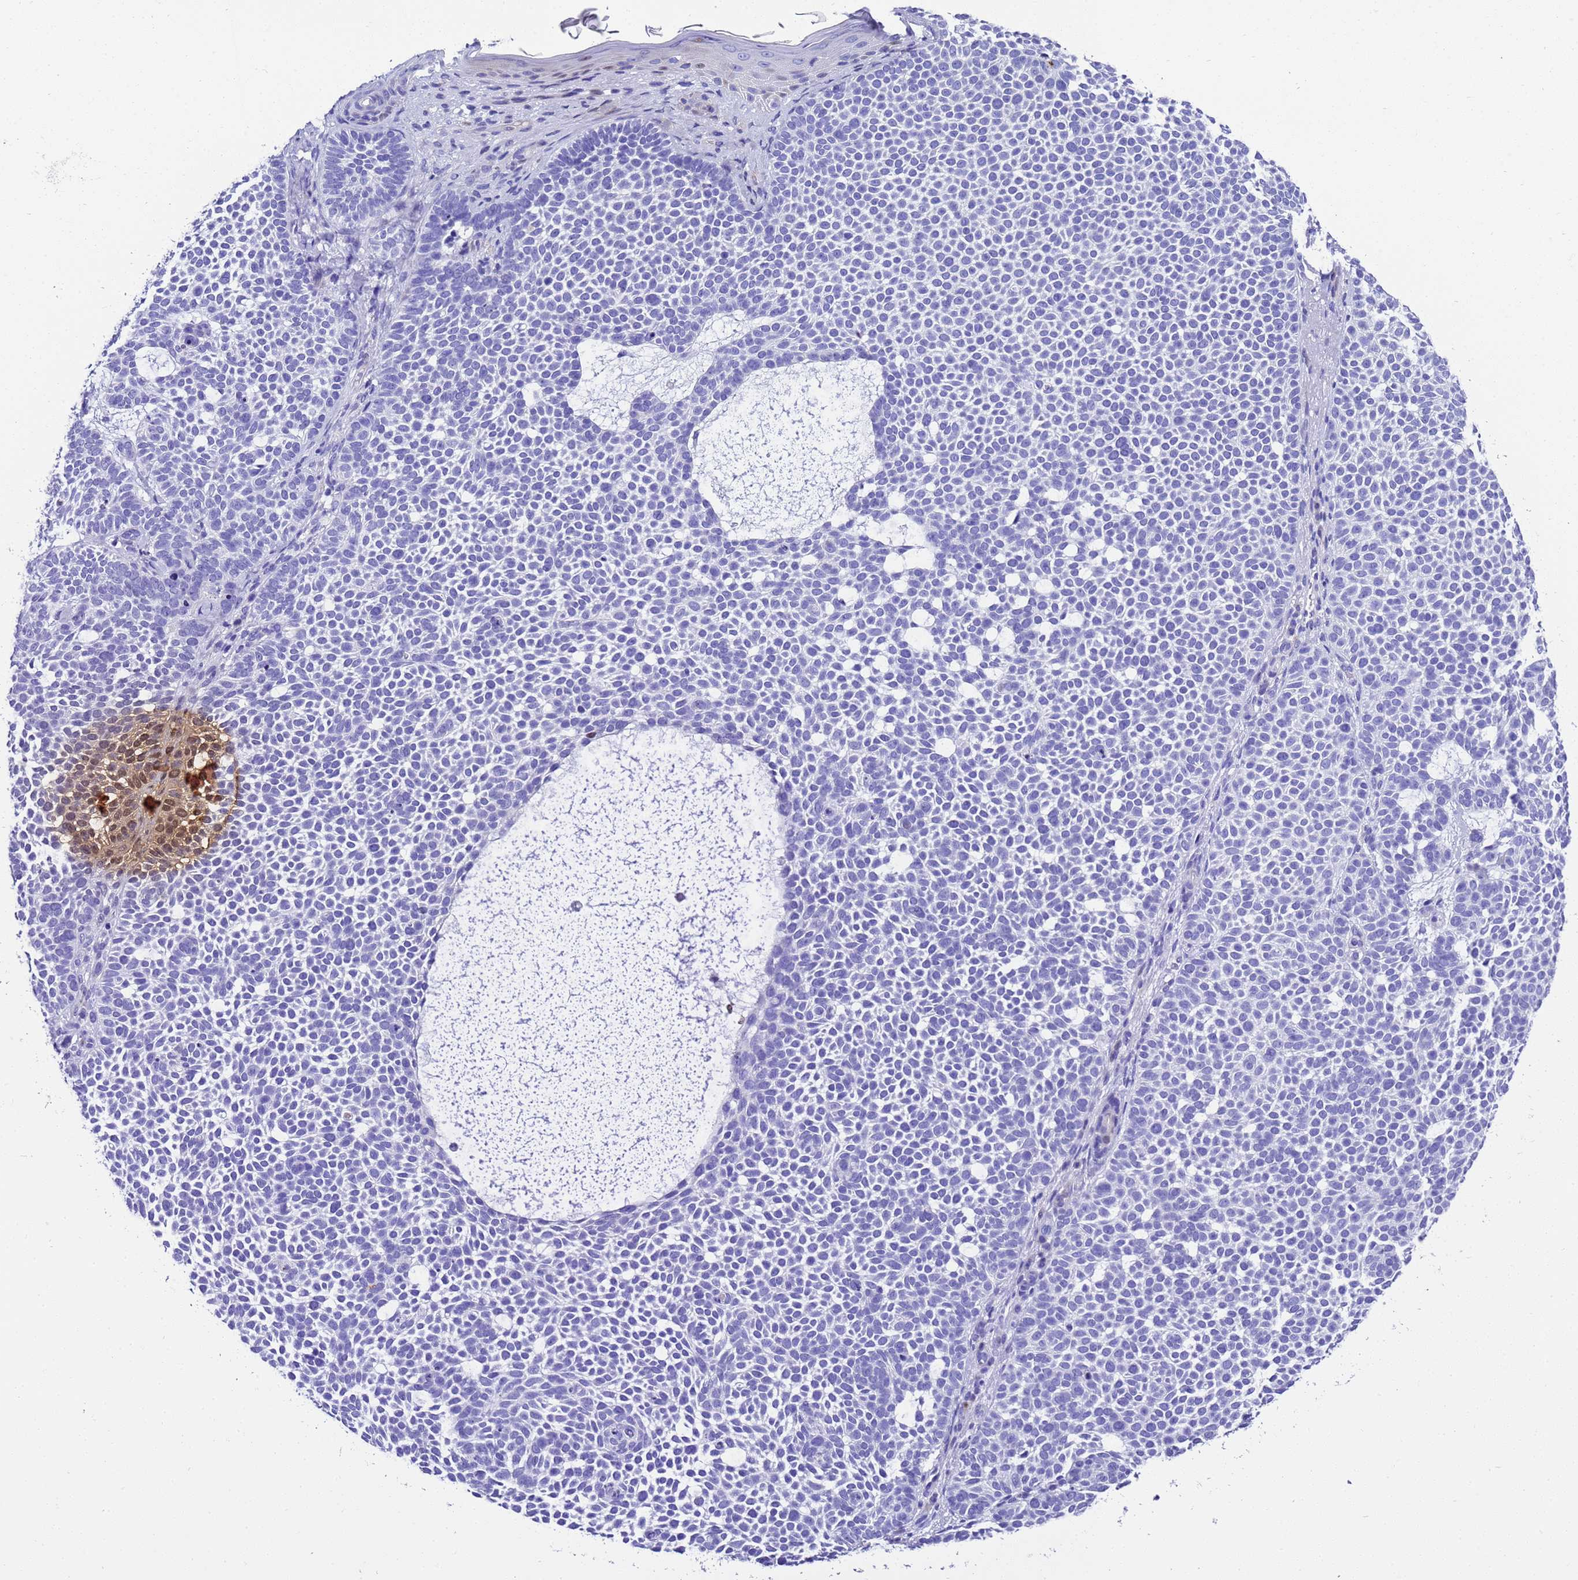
{"staining": {"intensity": "moderate", "quantity": "<25%", "location": "cytoplasmic/membranous,nuclear"}, "tissue": "skin cancer", "cell_type": "Tumor cells", "image_type": "cancer", "snomed": [{"axis": "morphology", "description": "Basal cell carcinoma"}, {"axis": "topography", "description": "Skin"}], "caption": "High-power microscopy captured an immunohistochemistry (IHC) photomicrograph of basal cell carcinoma (skin), revealing moderate cytoplasmic/membranous and nuclear positivity in approximately <25% of tumor cells. The staining was performed using DAB (3,3'-diaminobenzidine) to visualize the protein expression in brown, while the nuclei were stained in blue with hematoxylin (Magnification: 20x).", "gene": "UGT2B10", "patient": {"sex": "female", "age": 77}}